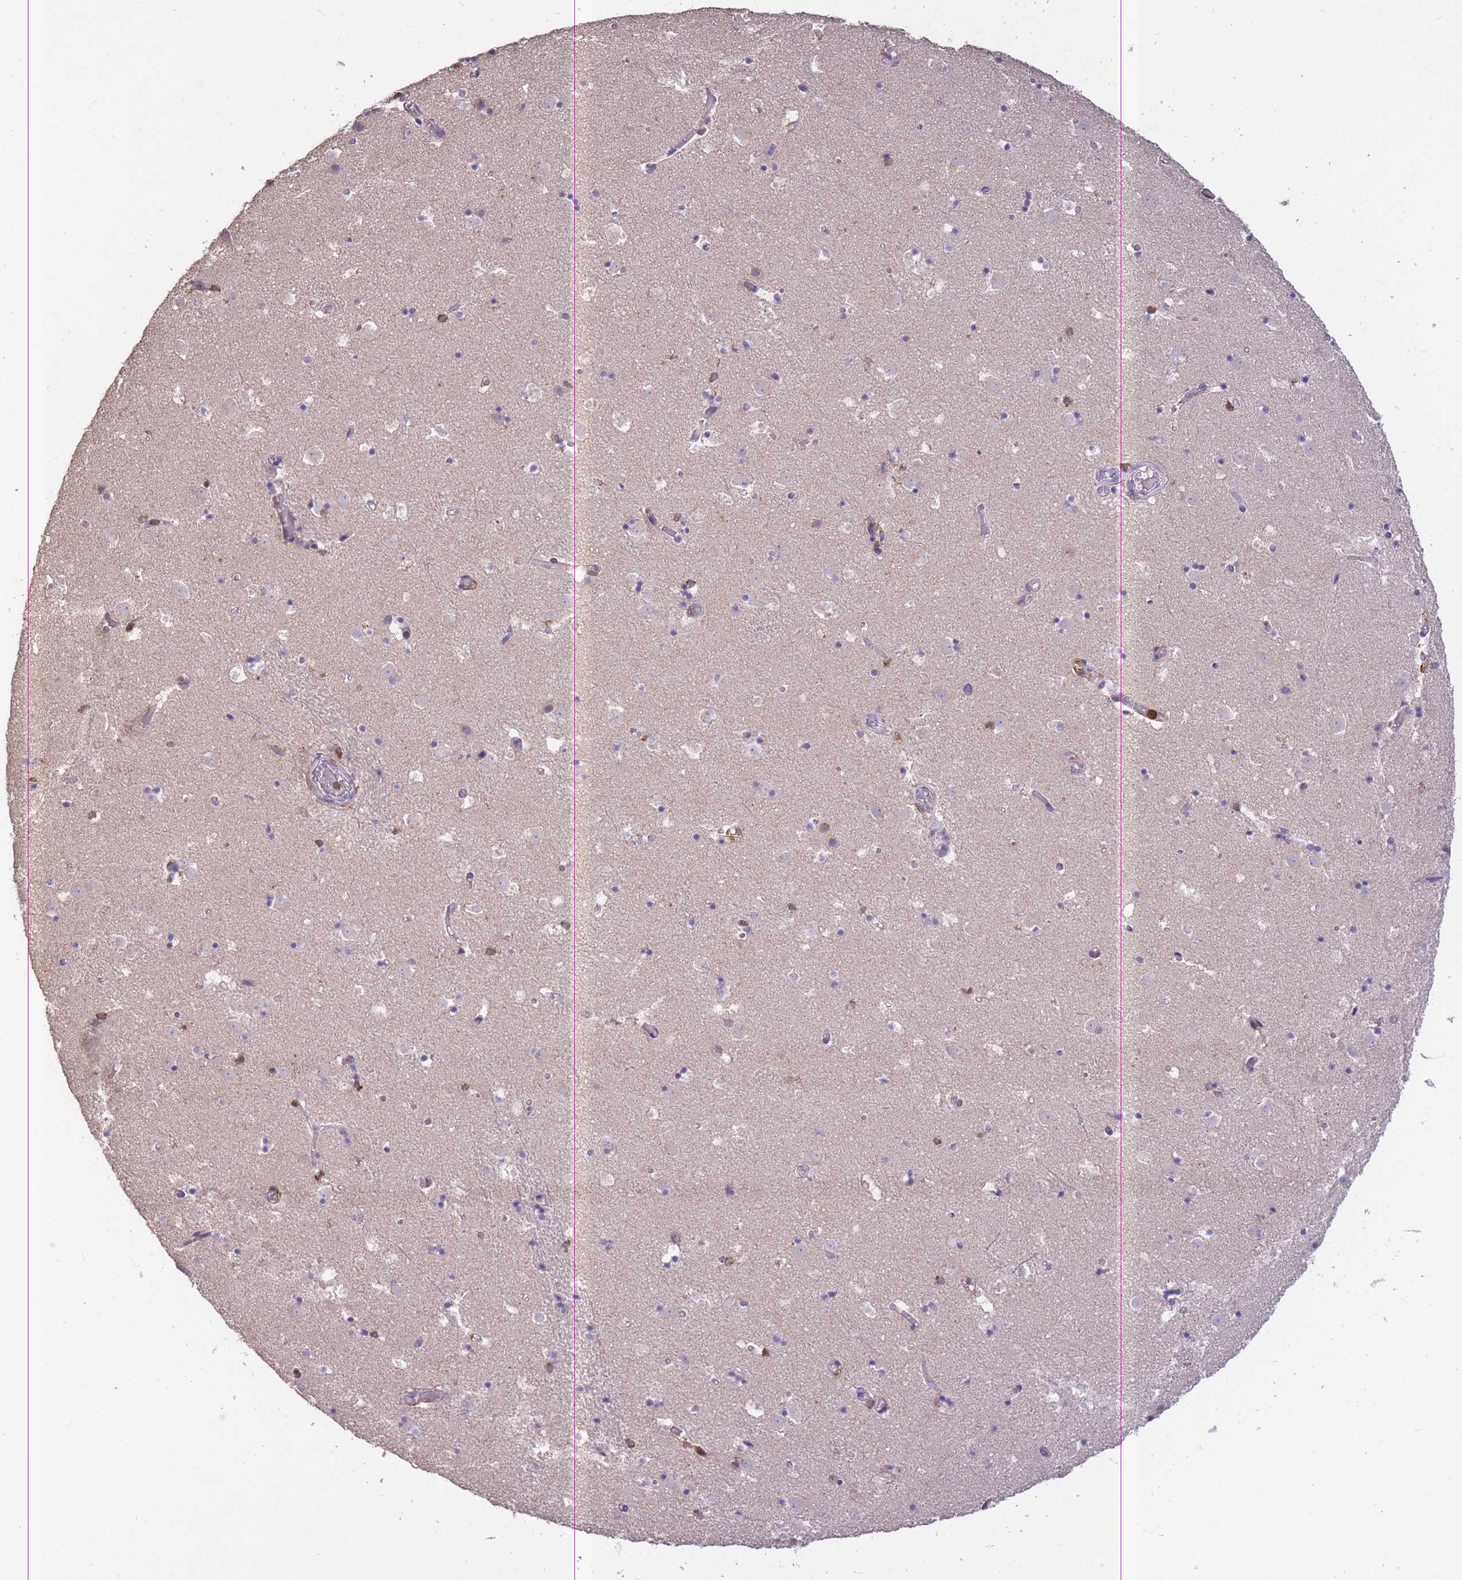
{"staining": {"intensity": "weak", "quantity": "<25%", "location": "cytoplasmic/membranous"}, "tissue": "caudate", "cell_type": "Glial cells", "image_type": "normal", "snomed": [{"axis": "morphology", "description": "Normal tissue, NOS"}, {"axis": "topography", "description": "Lateral ventricle wall"}], "caption": "Immunohistochemistry image of benign human caudate stained for a protein (brown), which demonstrates no staining in glial cells.", "gene": "GMIP", "patient": {"sex": "male", "age": 25}}